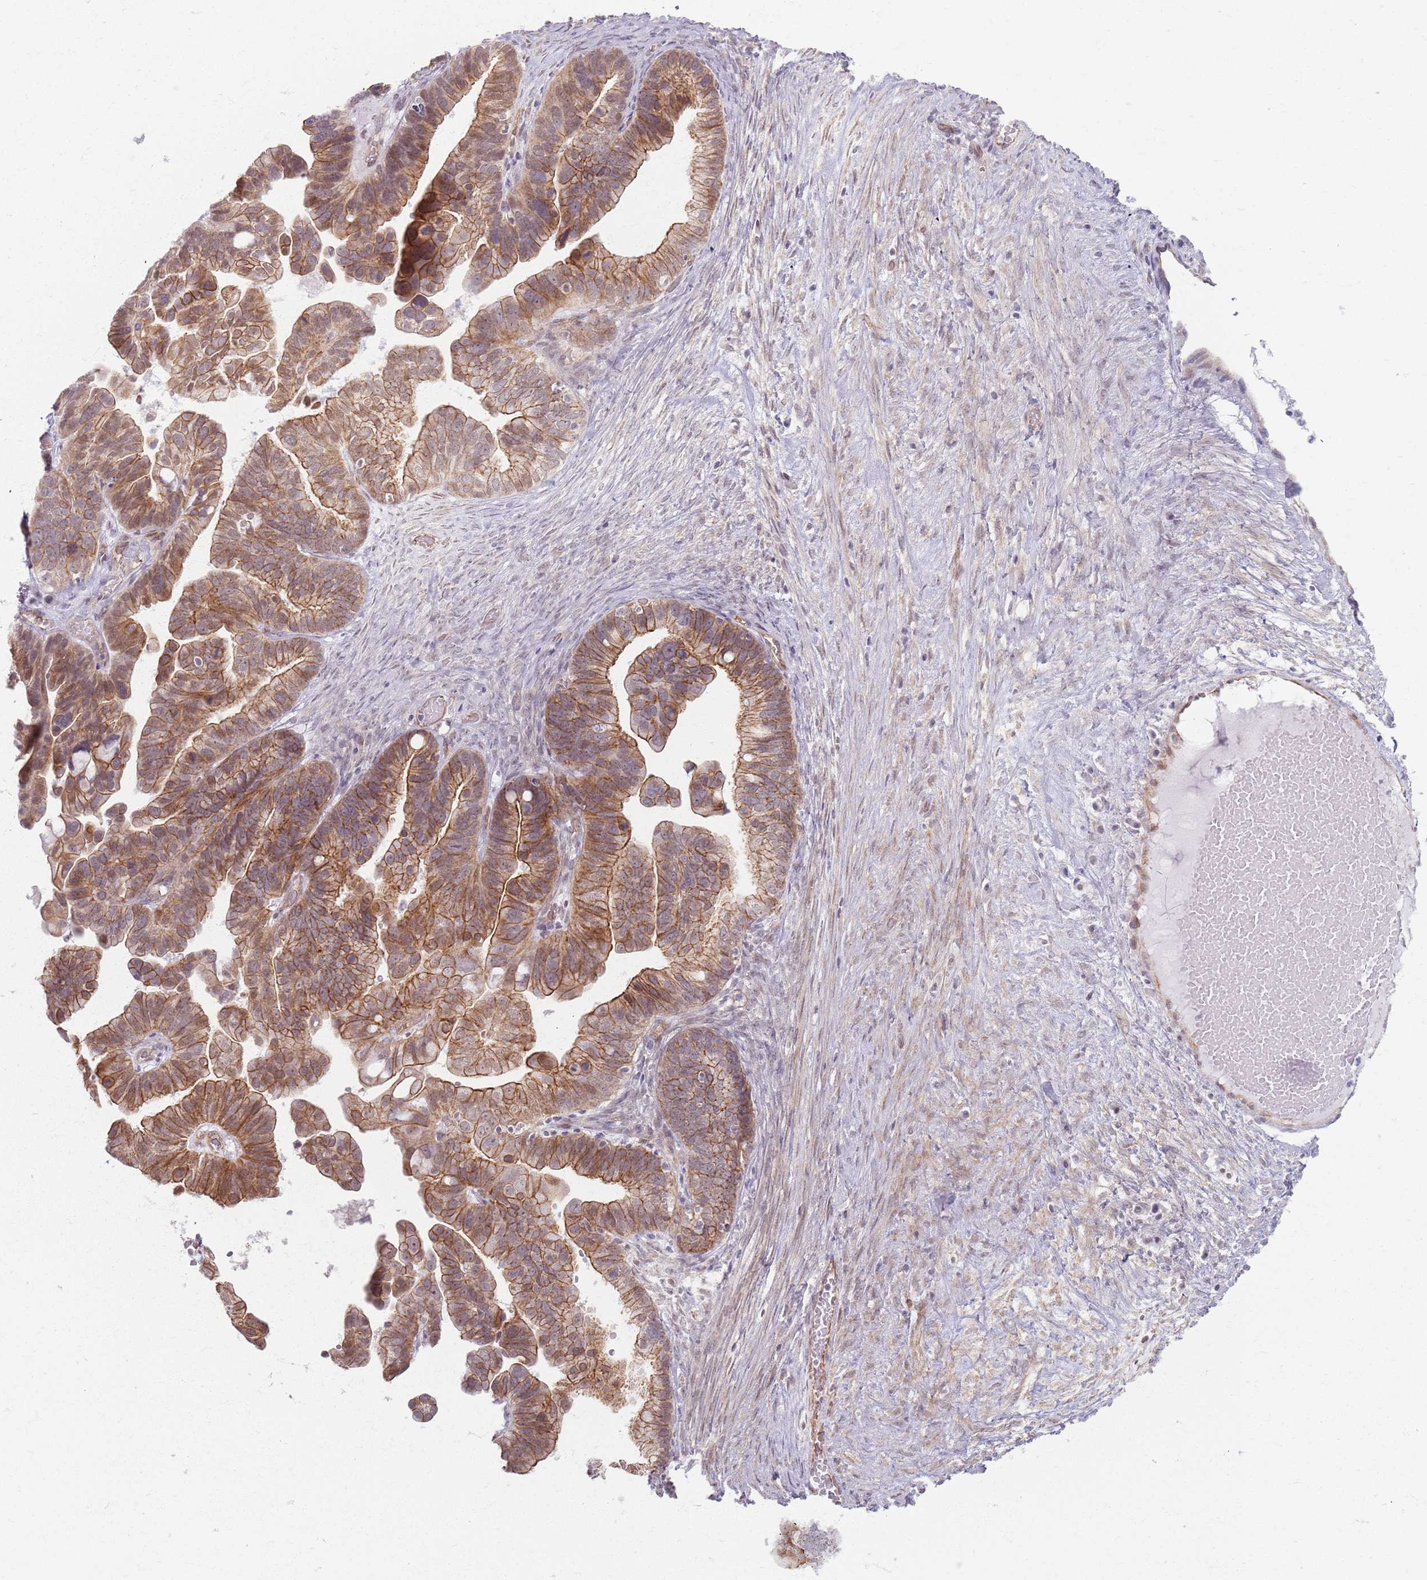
{"staining": {"intensity": "moderate", "quantity": ">75%", "location": "cytoplasmic/membranous"}, "tissue": "ovarian cancer", "cell_type": "Tumor cells", "image_type": "cancer", "snomed": [{"axis": "morphology", "description": "Cystadenocarcinoma, serous, NOS"}, {"axis": "topography", "description": "Ovary"}], "caption": "Brown immunohistochemical staining in ovarian cancer exhibits moderate cytoplasmic/membranous positivity in approximately >75% of tumor cells.", "gene": "KCNA5", "patient": {"sex": "female", "age": 56}}